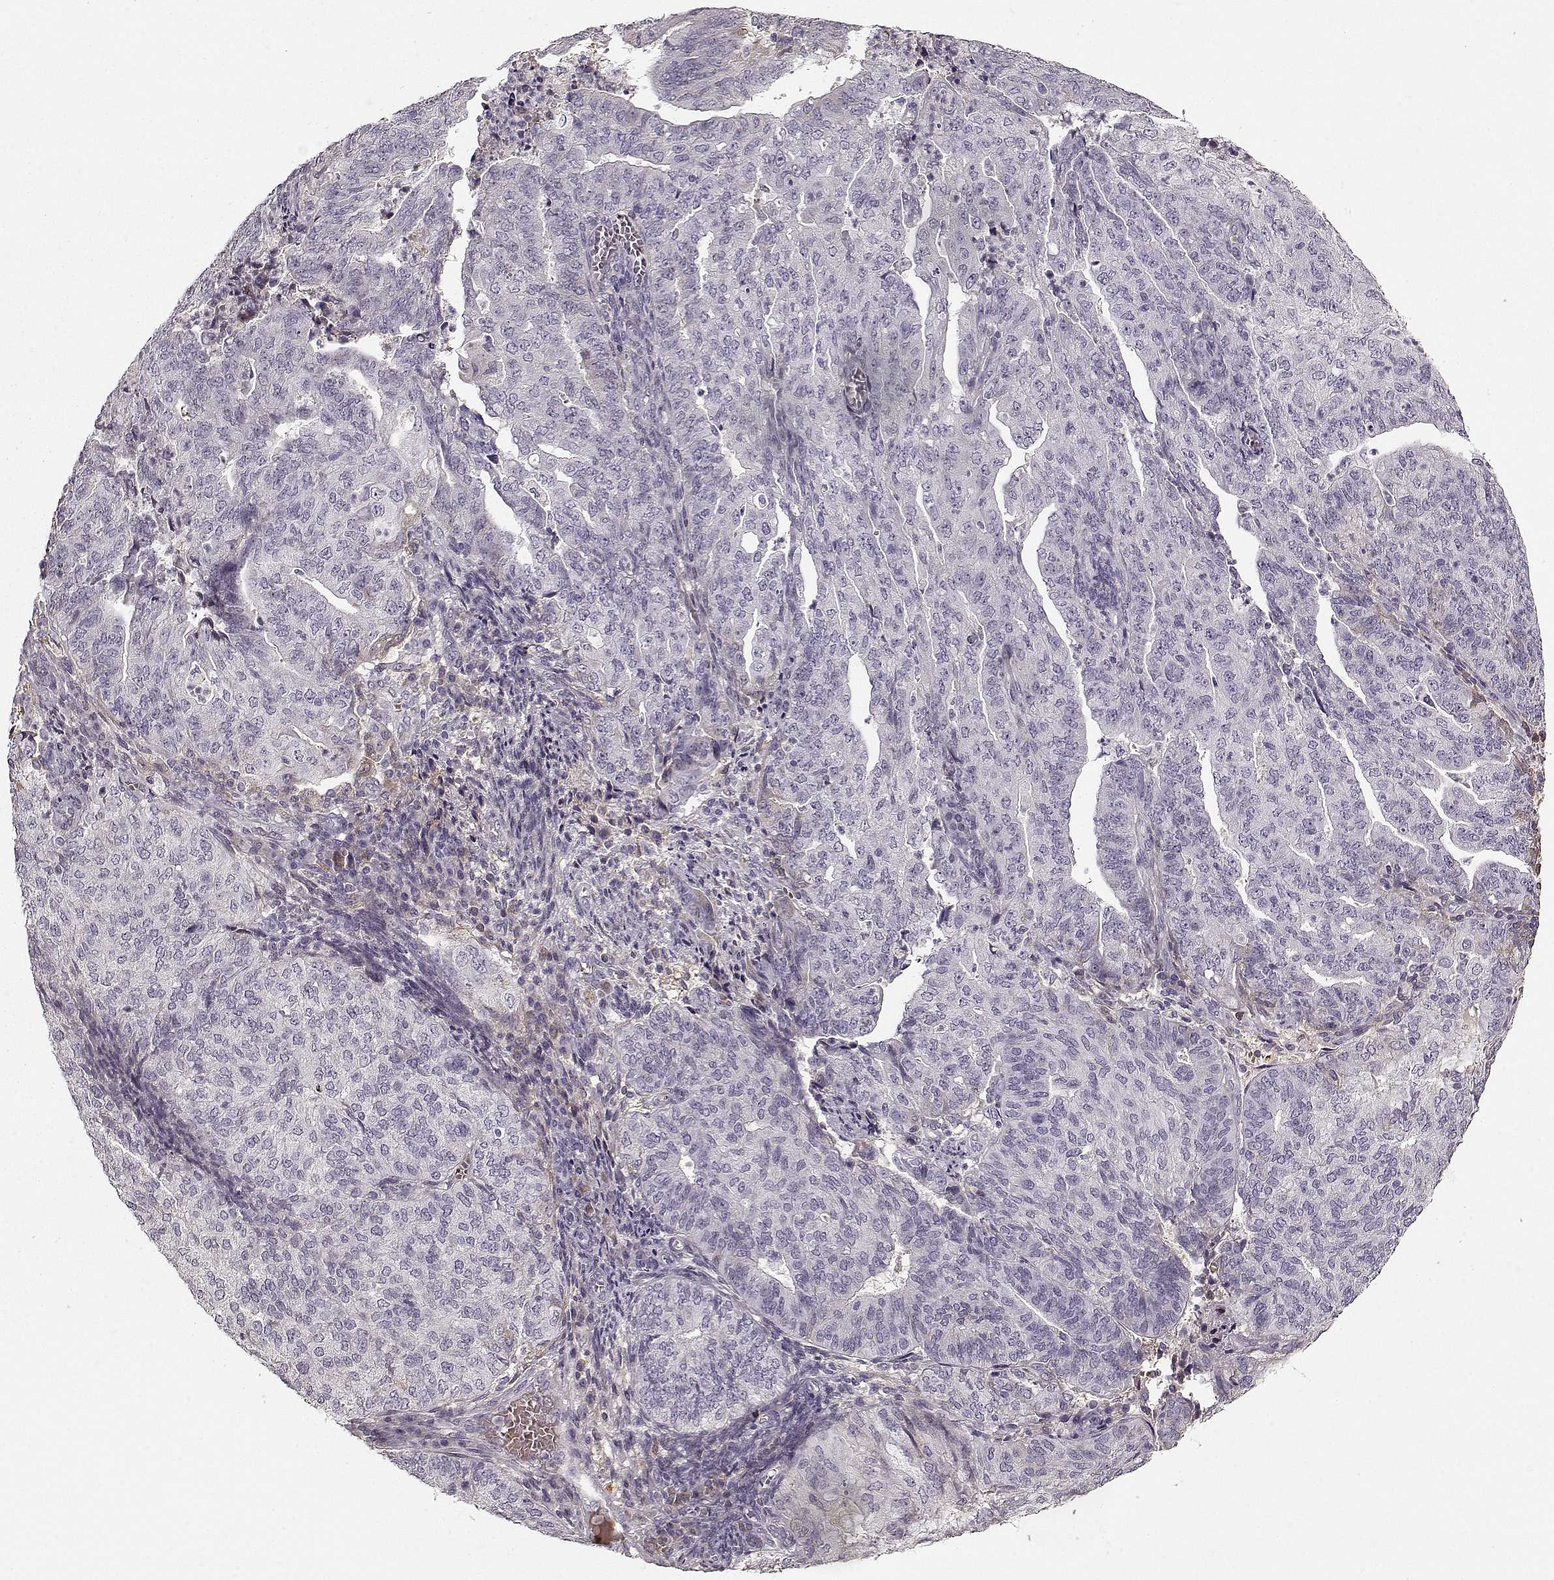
{"staining": {"intensity": "negative", "quantity": "none", "location": "none"}, "tissue": "endometrial cancer", "cell_type": "Tumor cells", "image_type": "cancer", "snomed": [{"axis": "morphology", "description": "Adenocarcinoma, NOS"}, {"axis": "topography", "description": "Endometrium"}], "caption": "This is a image of immunohistochemistry (IHC) staining of endometrial adenocarcinoma, which shows no staining in tumor cells.", "gene": "LUM", "patient": {"sex": "female", "age": 82}}